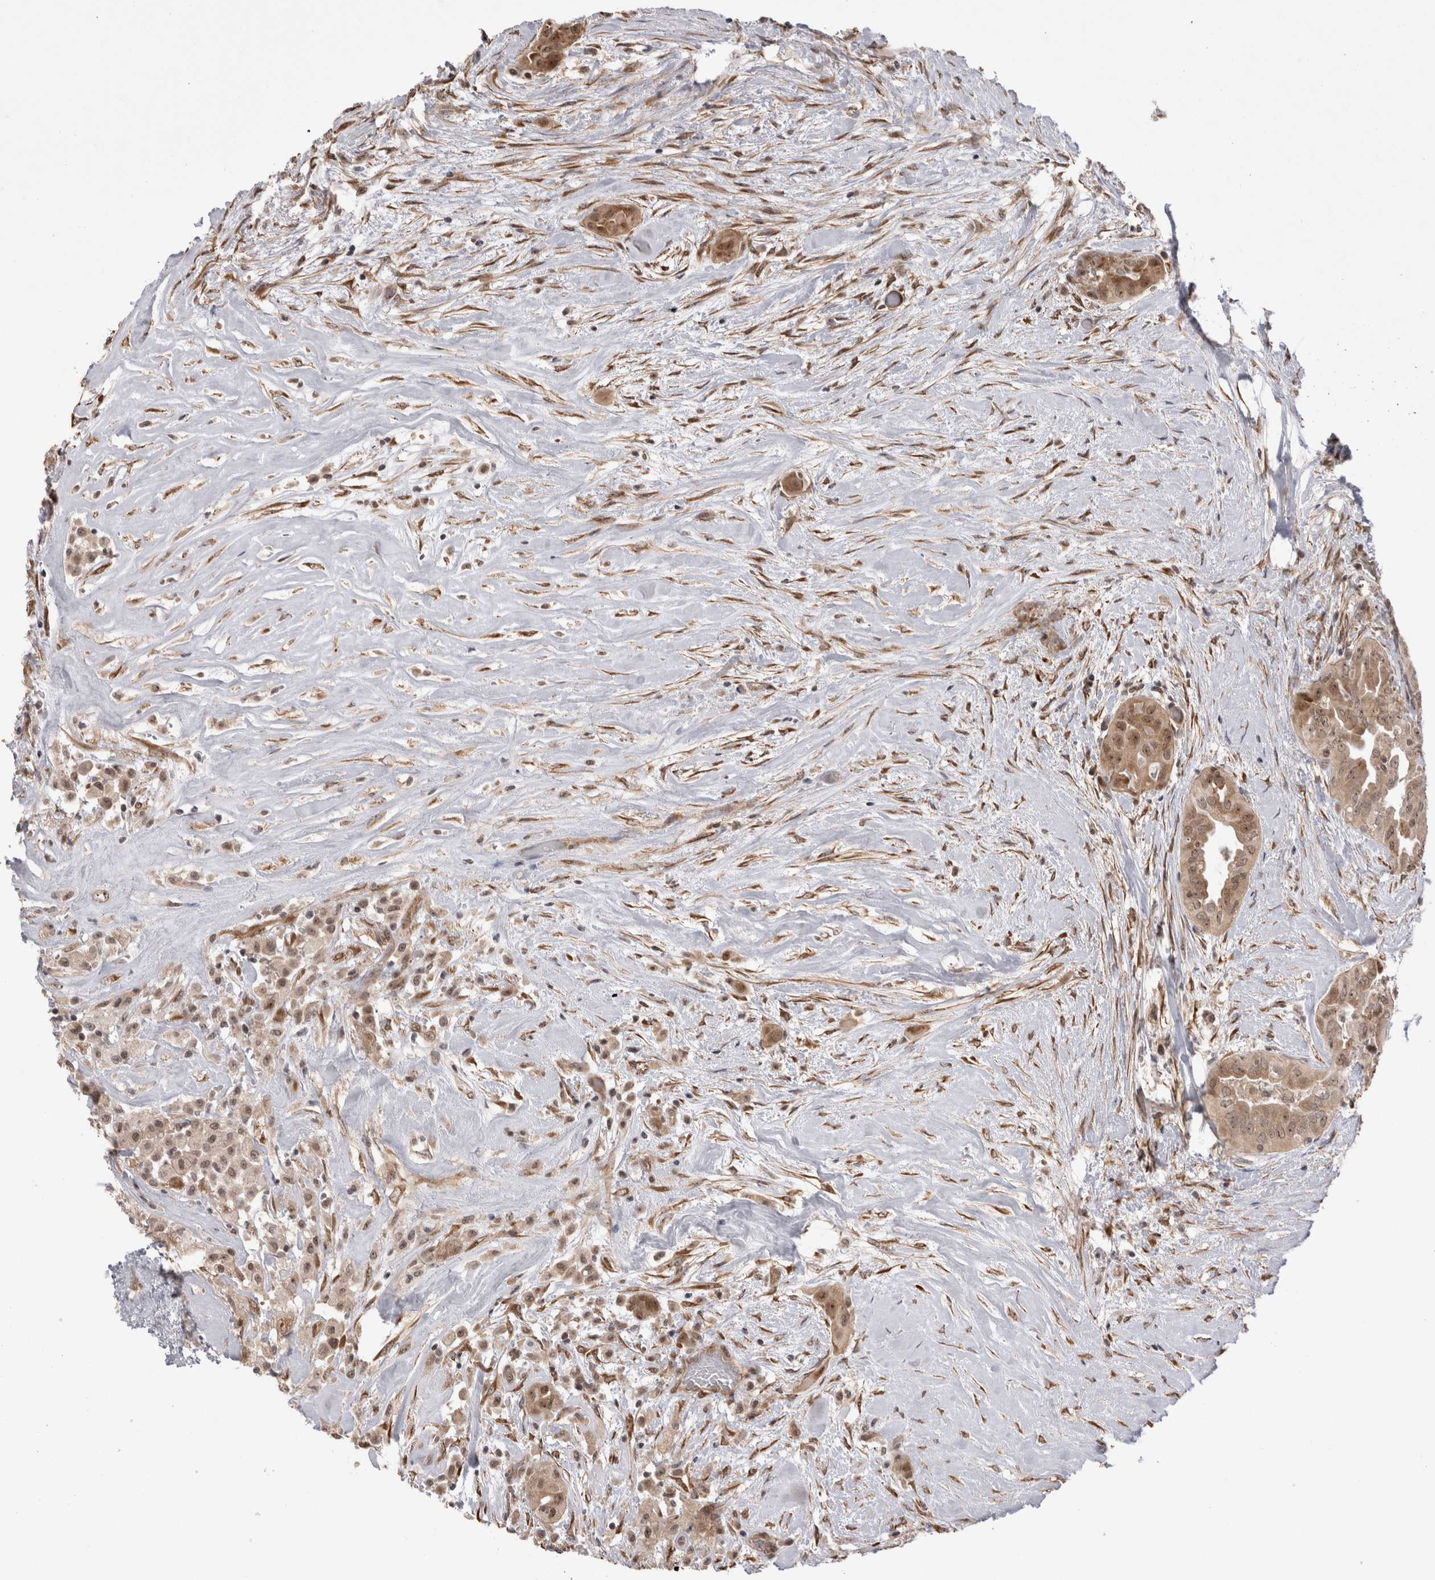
{"staining": {"intensity": "moderate", "quantity": ">75%", "location": "cytoplasmic/membranous,nuclear"}, "tissue": "thyroid cancer", "cell_type": "Tumor cells", "image_type": "cancer", "snomed": [{"axis": "morphology", "description": "Papillary adenocarcinoma, NOS"}, {"axis": "topography", "description": "Thyroid gland"}], "caption": "Thyroid cancer (papillary adenocarcinoma) stained for a protein (brown) exhibits moderate cytoplasmic/membranous and nuclear positive staining in about >75% of tumor cells.", "gene": "EXOSC4", "patient": {"sex": "female", "age": 59}}